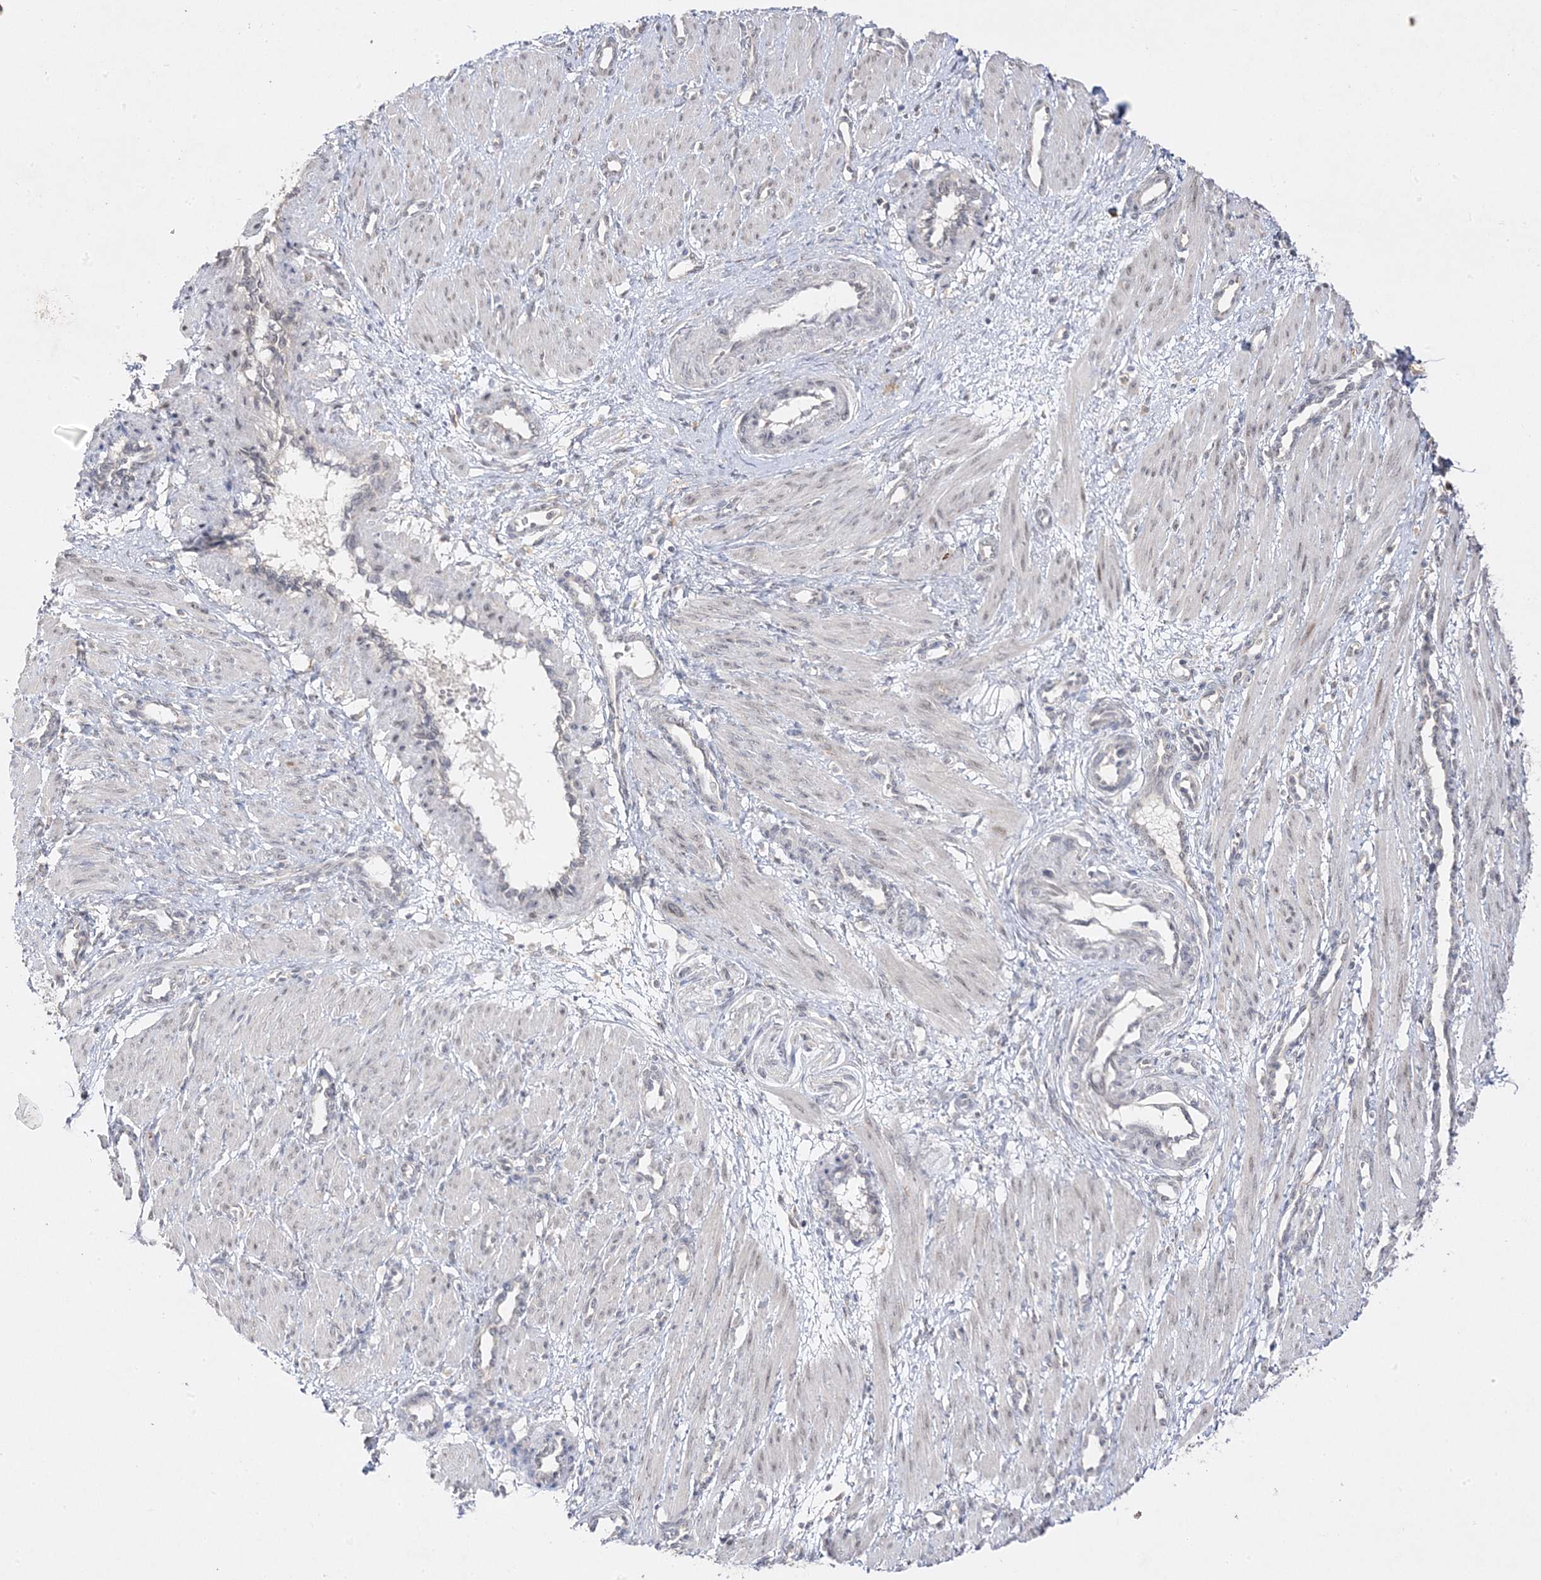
{"staining": {"intensity": "negative", "quantity": "none", "location": "none"}, "tissue": "smooth muscle", "cell_type": "Smooth muscle cells", "image_type": "normal", "snomed": [{"axis": "morphology", "description": "Normal tissue, NOS"}, {"axis": "topography", "description": "Endometrium"}], "caption": "DAB immunohistochemical staining of normal smooth muscle shows no significant expression in smooth muscle cells. Brightfield microscopy of immunohistochemistry (IHC) stained with DAB (brown) and hematoxylin (blue), captured at high magnification.", "gene": "C2CD2", "patient": {"sex": "female", "age": 33}}